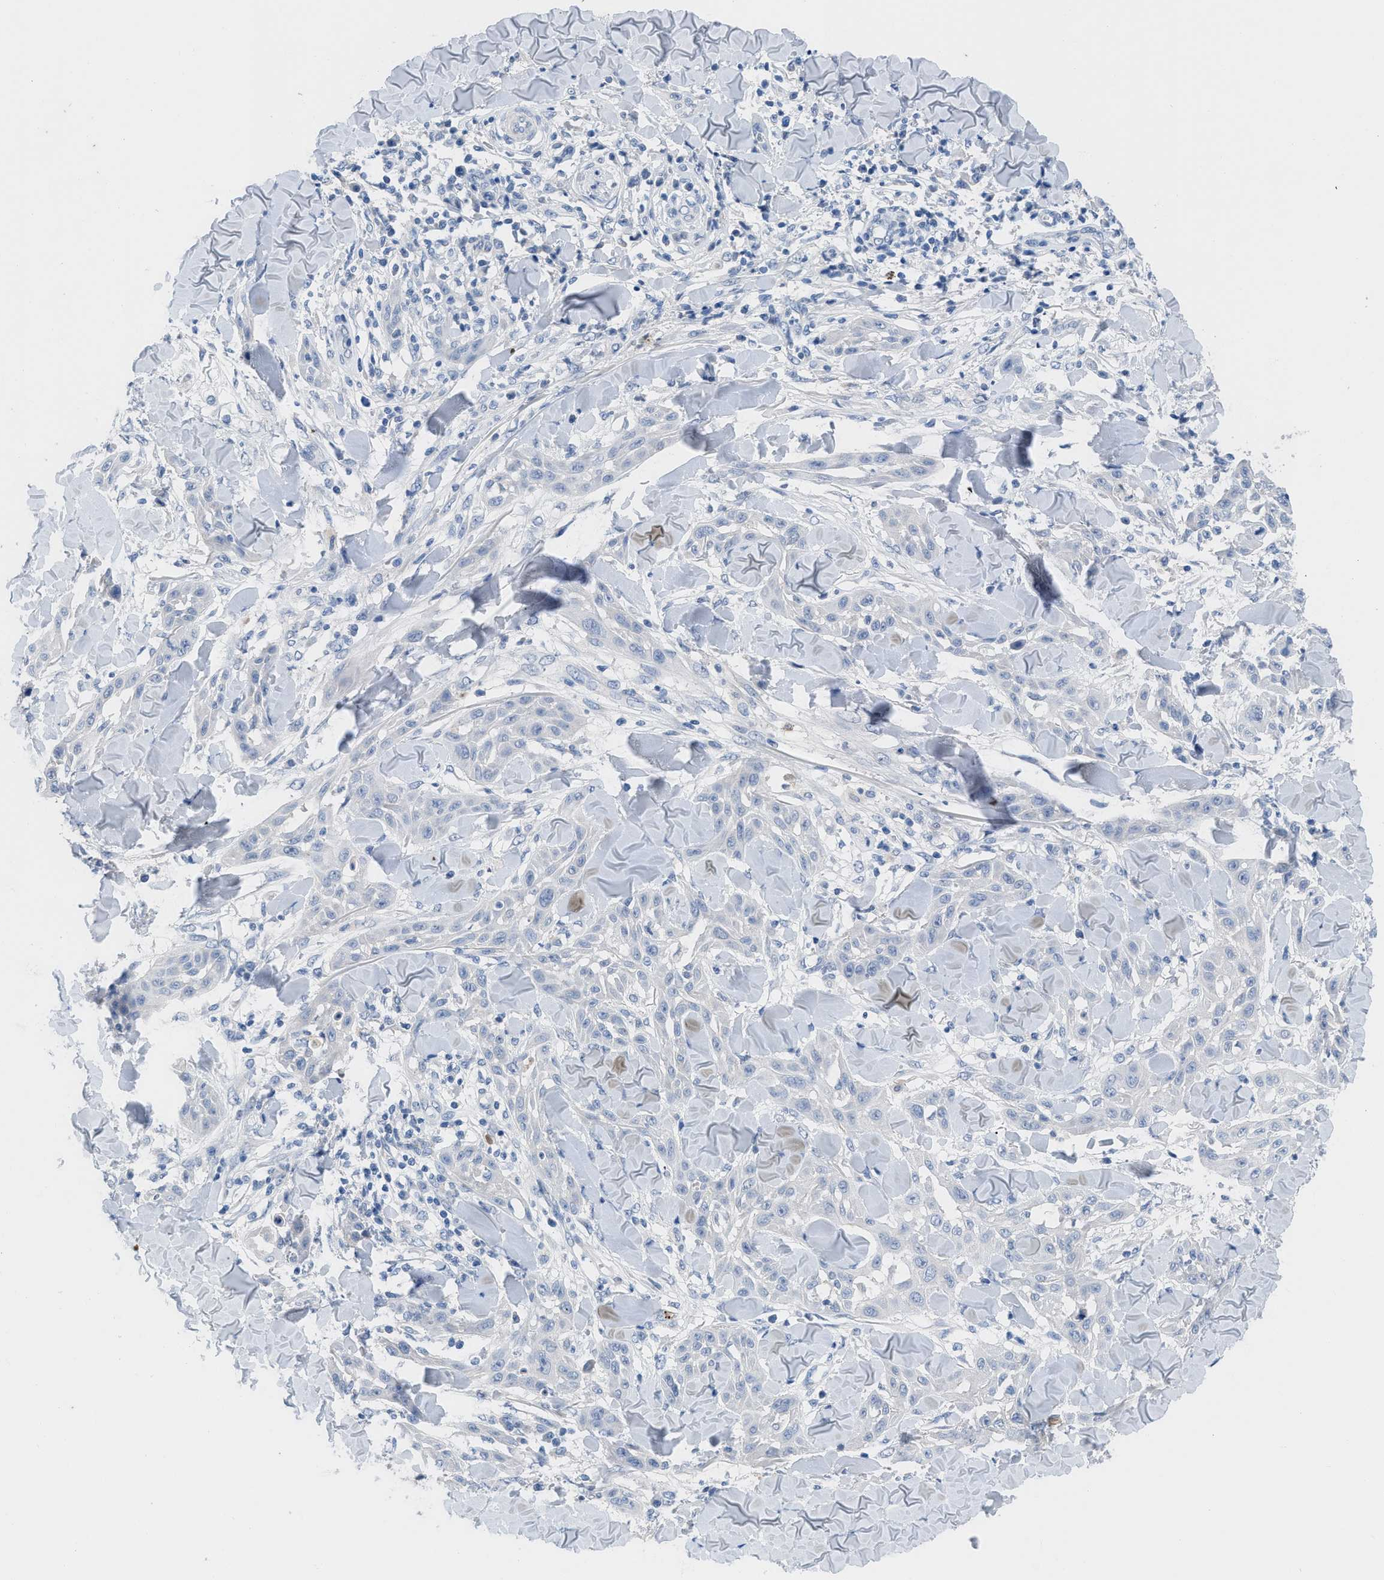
{"staining": {"intensity": "negative", "quantity": "none", "location": "none"}, "tissue": "skin cancer", "cell_type": "Tumor cells", "image_type": "cancer", "snomed": [{"axis": "morphology", "description": "Squamous cell carcinoma, NOS"}, {"axis": "topography", "description": "Skin"}], "caption": "Squamous cell carcinoma (skin) stained for a protein using IHC demonstrates no expression tumor cells.", "gene": "HPX", "patient": {"sex": "male", "age": 24}}